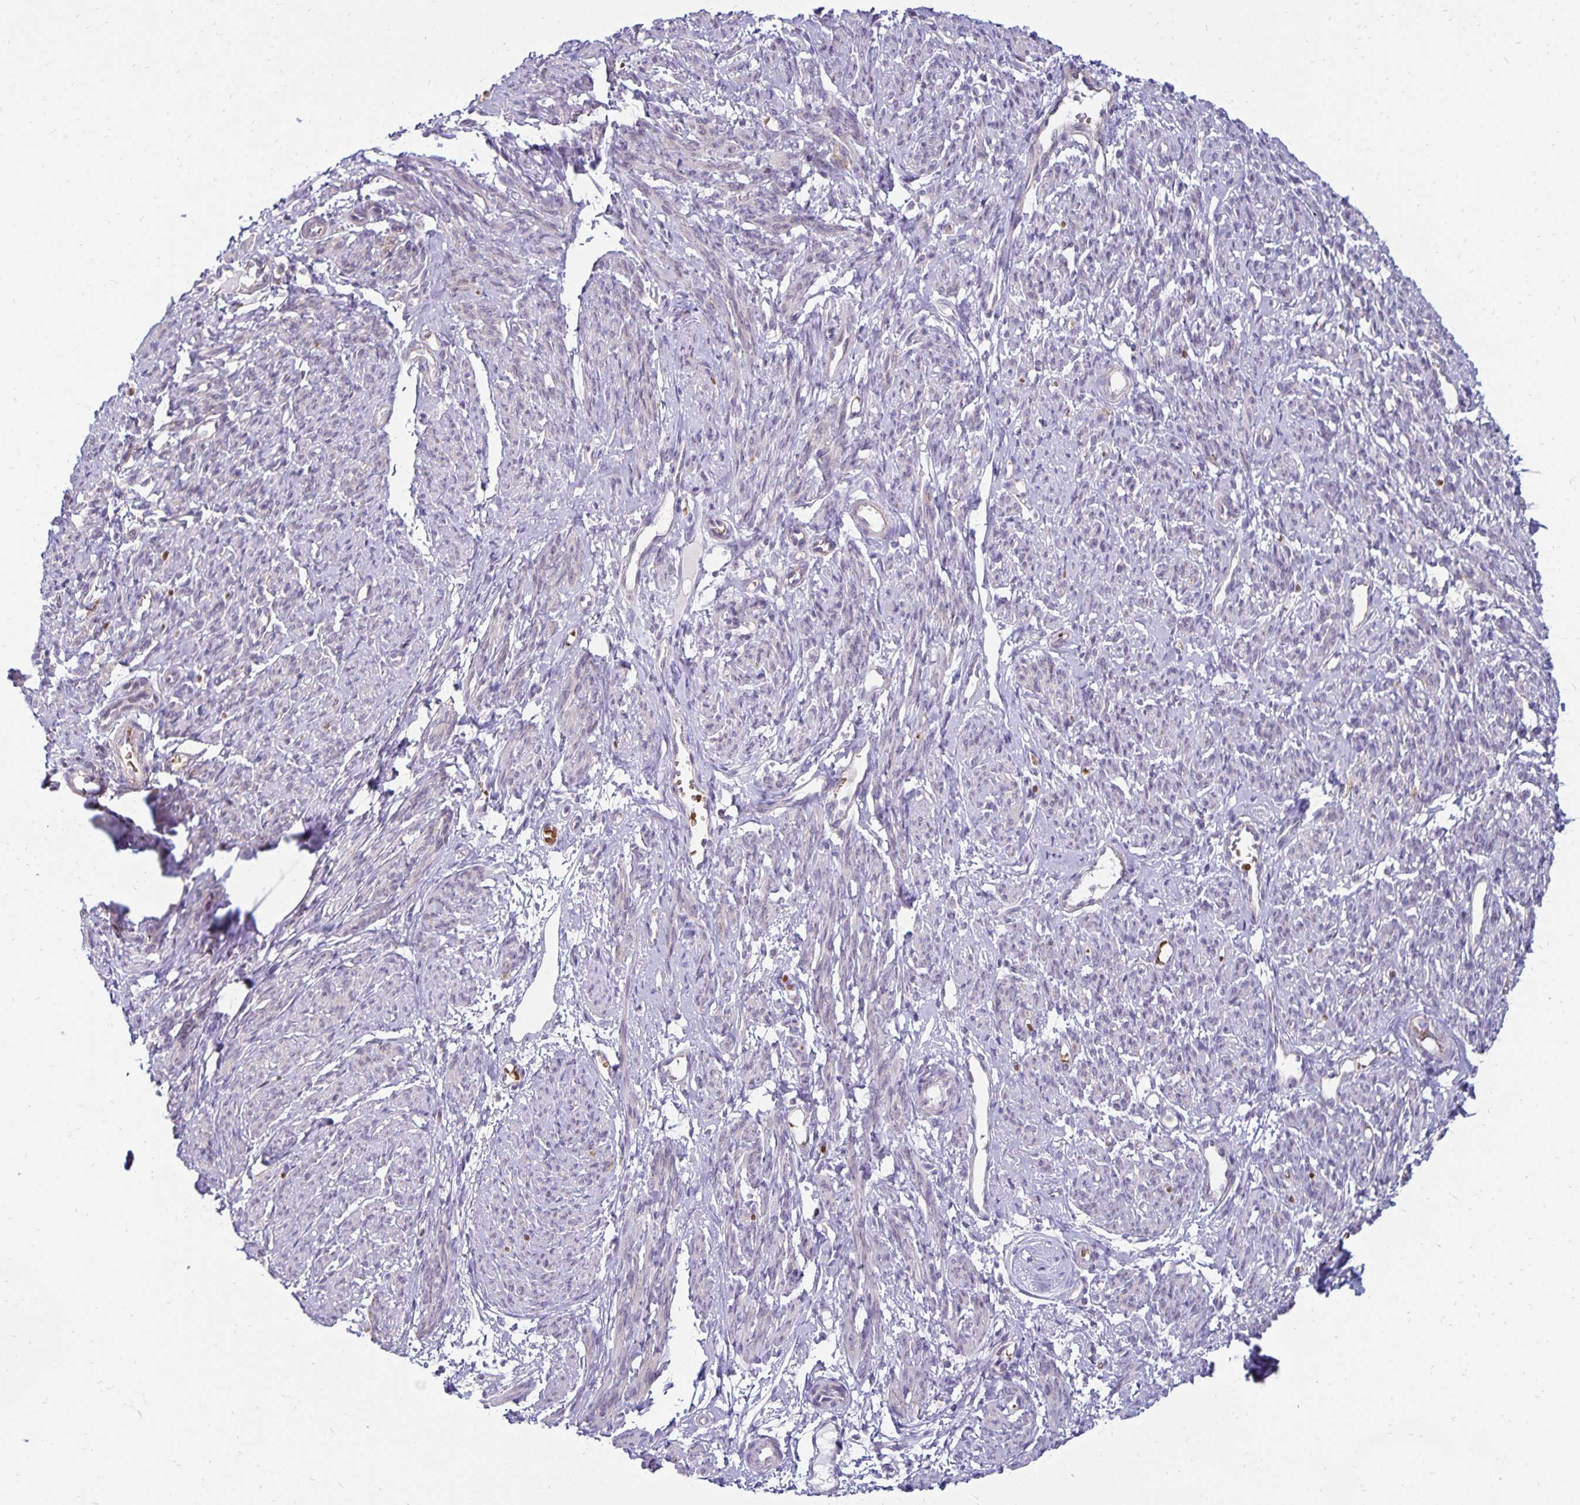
{"staining": {"intensity": "negative", "quantity": "none", "location": "none"}, "tissue": "smooth muscle", "cell_type": "Smooth muscle cells", "image_type": "normal", "snomed": [{"axis": "morphology", "description": "Normal tissue, NOS"}, {"axis": "topography", "description": "Smooth muscle"}], "caption": "The histopathology image reveals no staining of smooth muscle cells in normal smooth muscle.", "gene": "FN3K", "patient": {"sex": "female", "age": 65}}